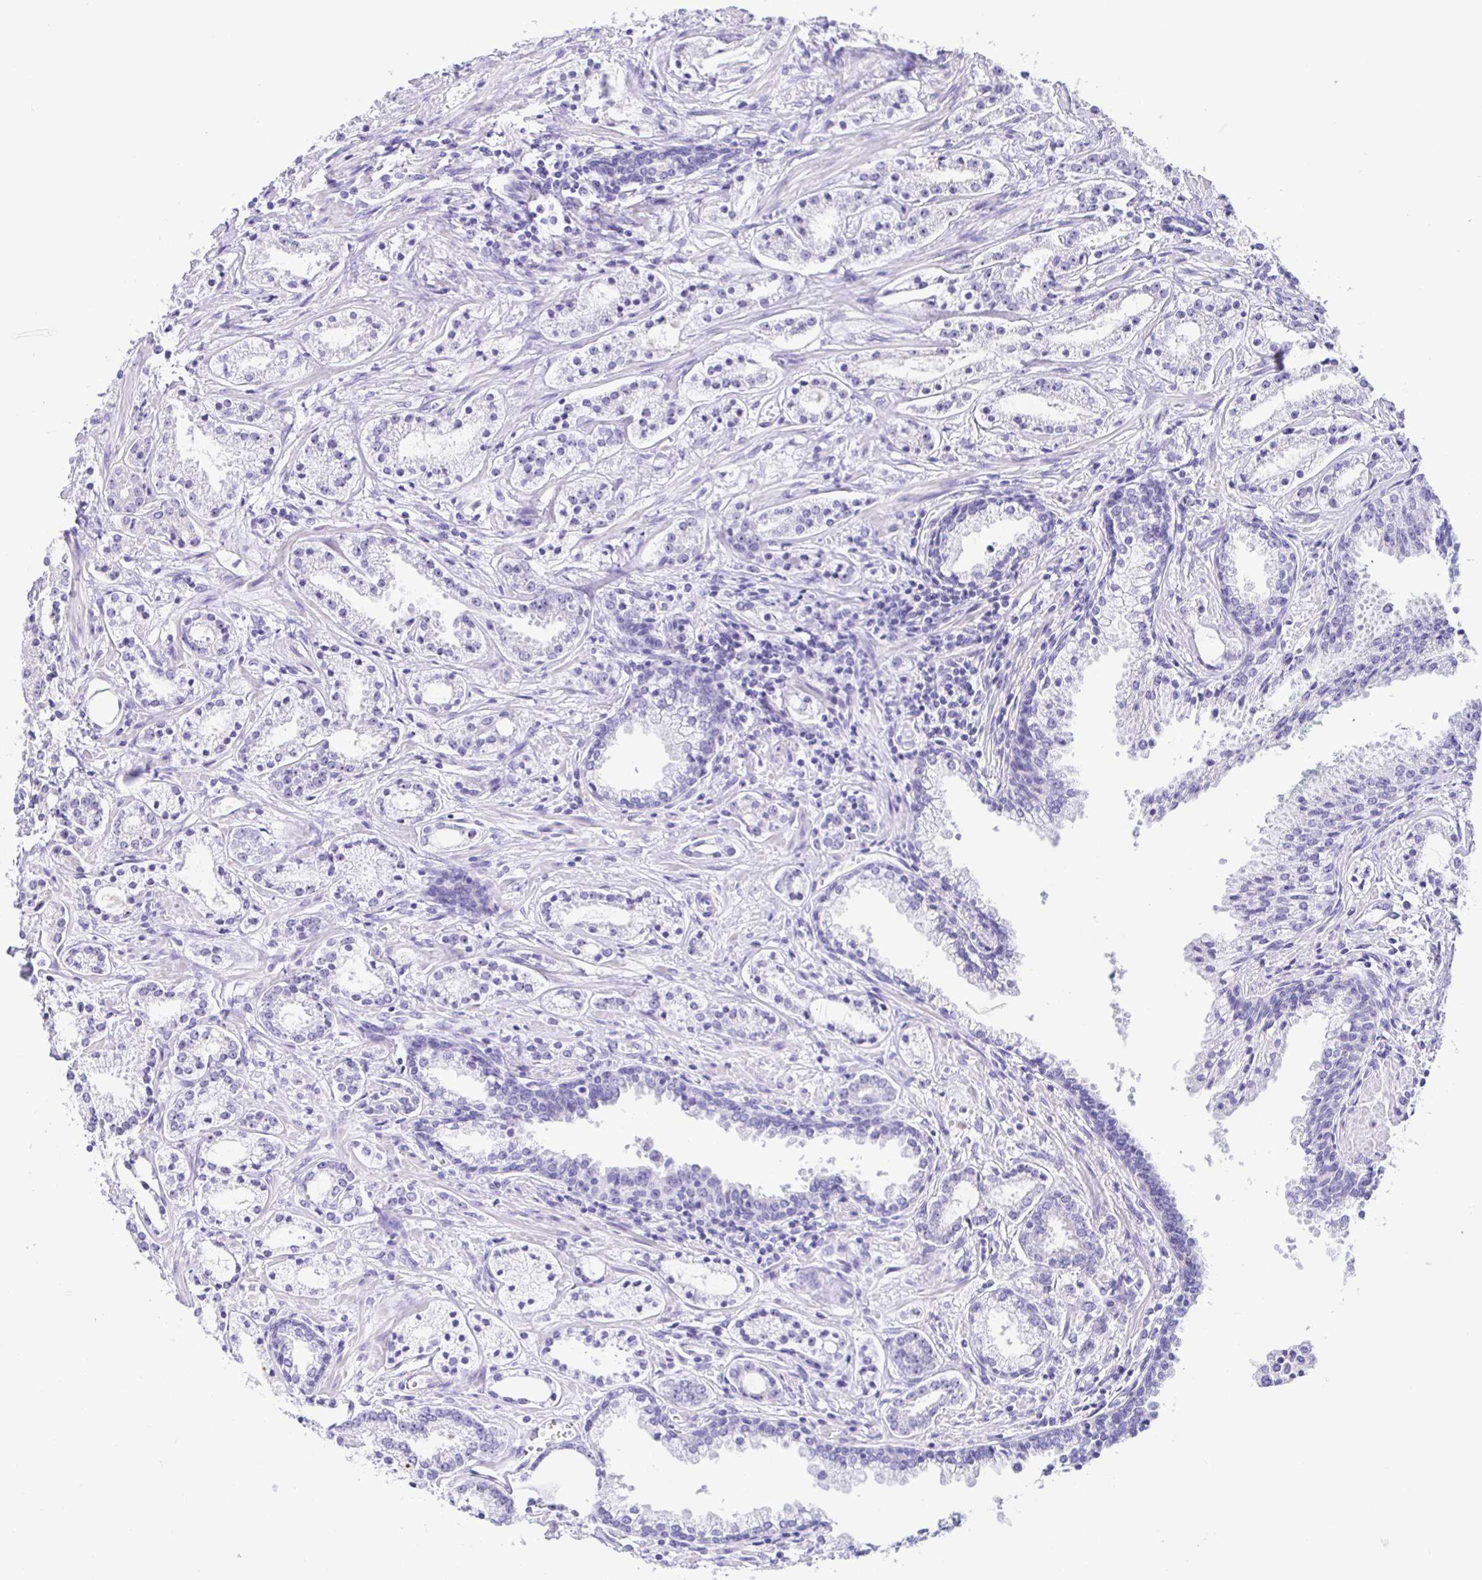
{"staining": {"intensity": "negative", "quantity": "none", "location": "none"}, "tissue": "prostate cancer", "cell_type": "Tumor cells", "image_type": "cancer", "snomed": [{"axis": "morphology", "description": "Adenocarcinoma, Medium grade"}, {"axis": "topography", "description": "Prostate"}], "caption": "Tumor cells show no significant protein expression in prostate cancer (adenocarcinoma (medium-grade)).", "gene": "PRAMEF19", "patient": {"sex": "male", "age": 57}}